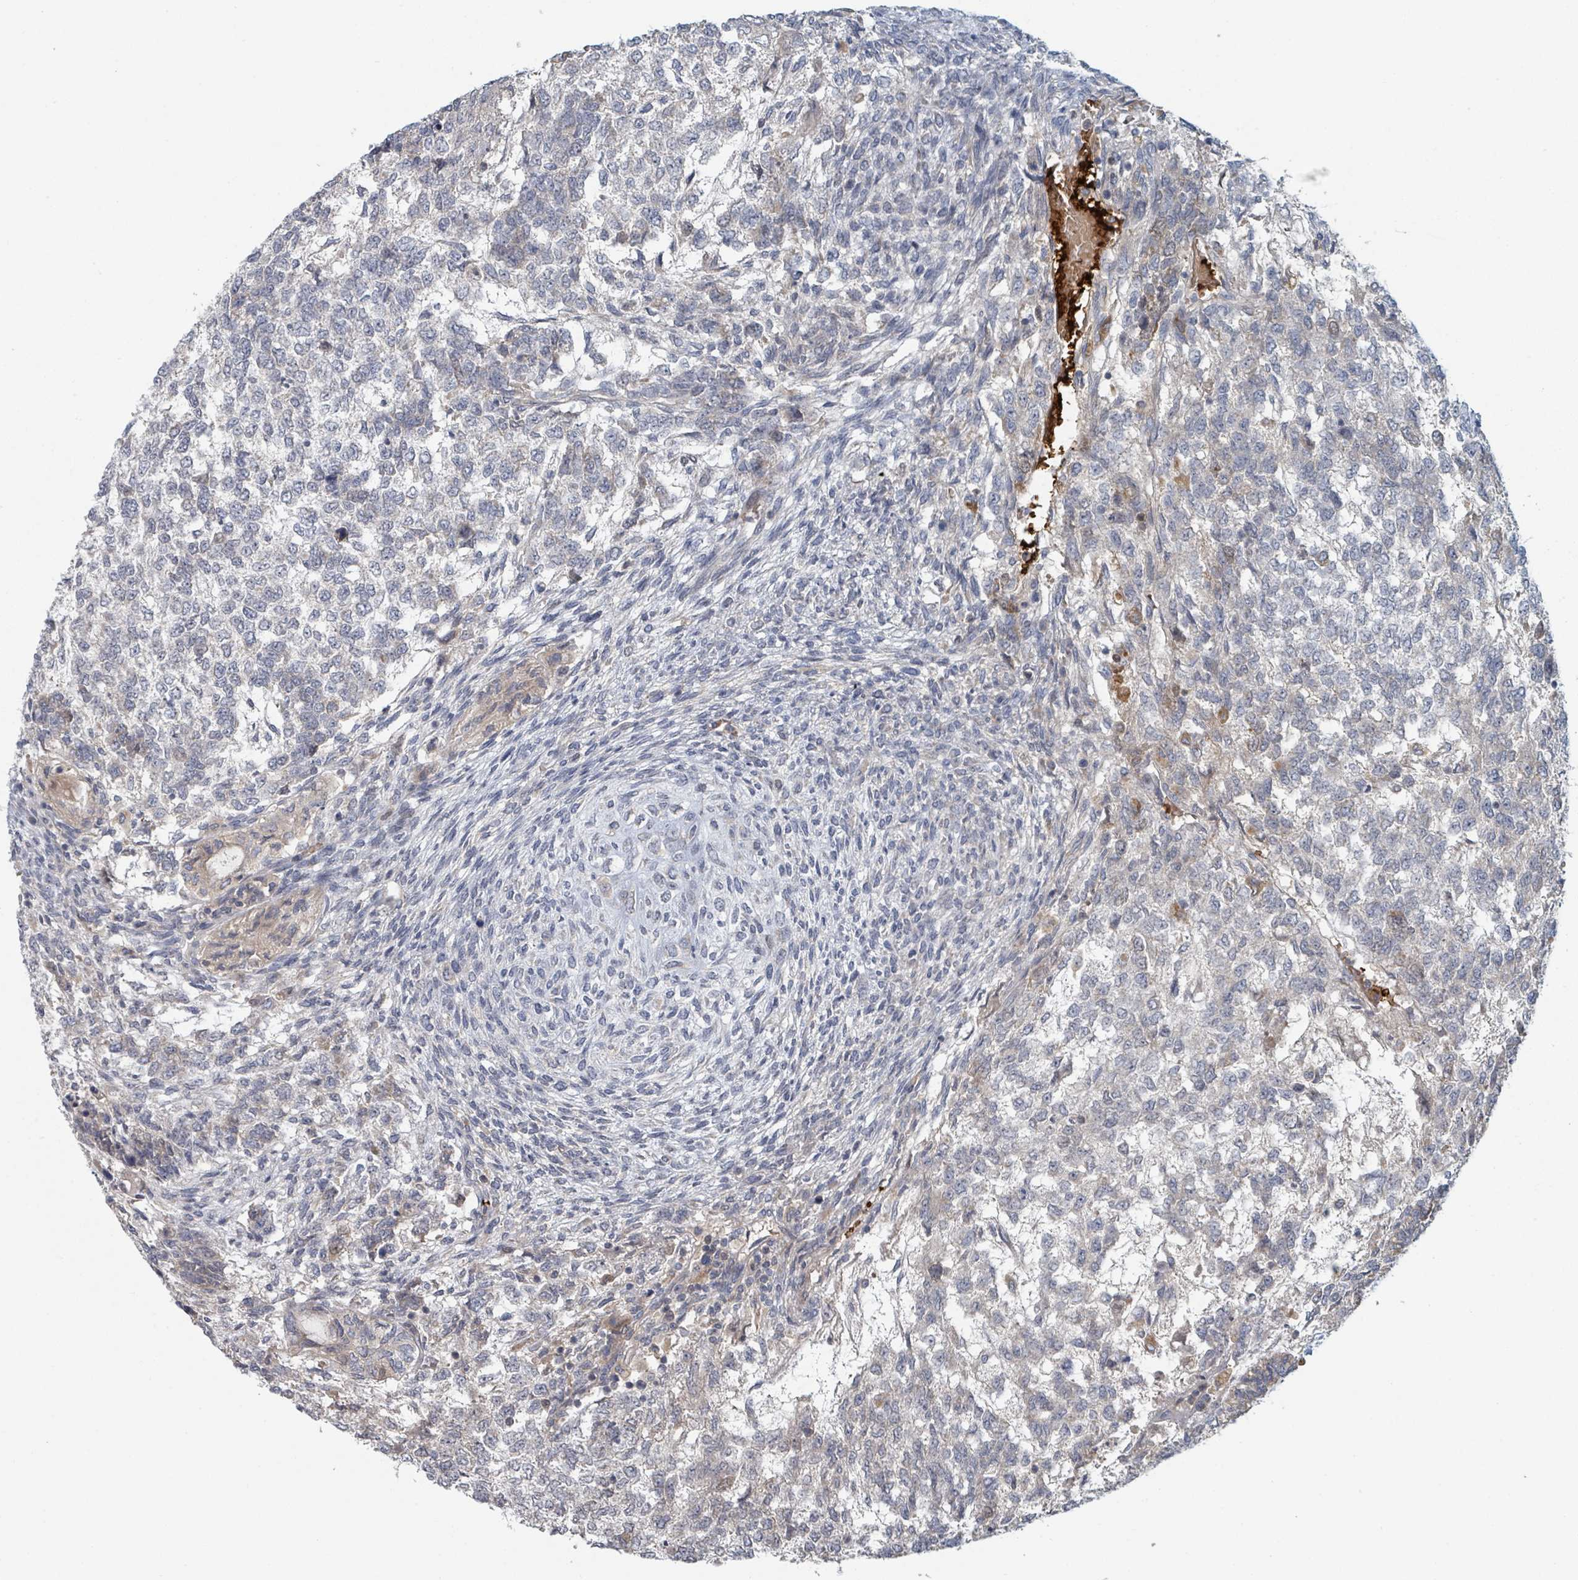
{"staining": {"intensity": "negative", "quantity": "none", "location": "none"}, "tissue": "testis cancer", "cell_type": "Tumor cells", "image_type": "cancer", "snomed": [{"axis": "morphology", "description": "Carcinoma, Embryonal, NOS"}, {"axis": "topography", "description": "Testis"}], "caption": "Immunohistochemical staining of human testis cancer (embryonal carcinoma) exhibits no significant staining in tumor cells.", "gene": "TRPC4AP", "patient": {"sex": "male", "age": 23}}